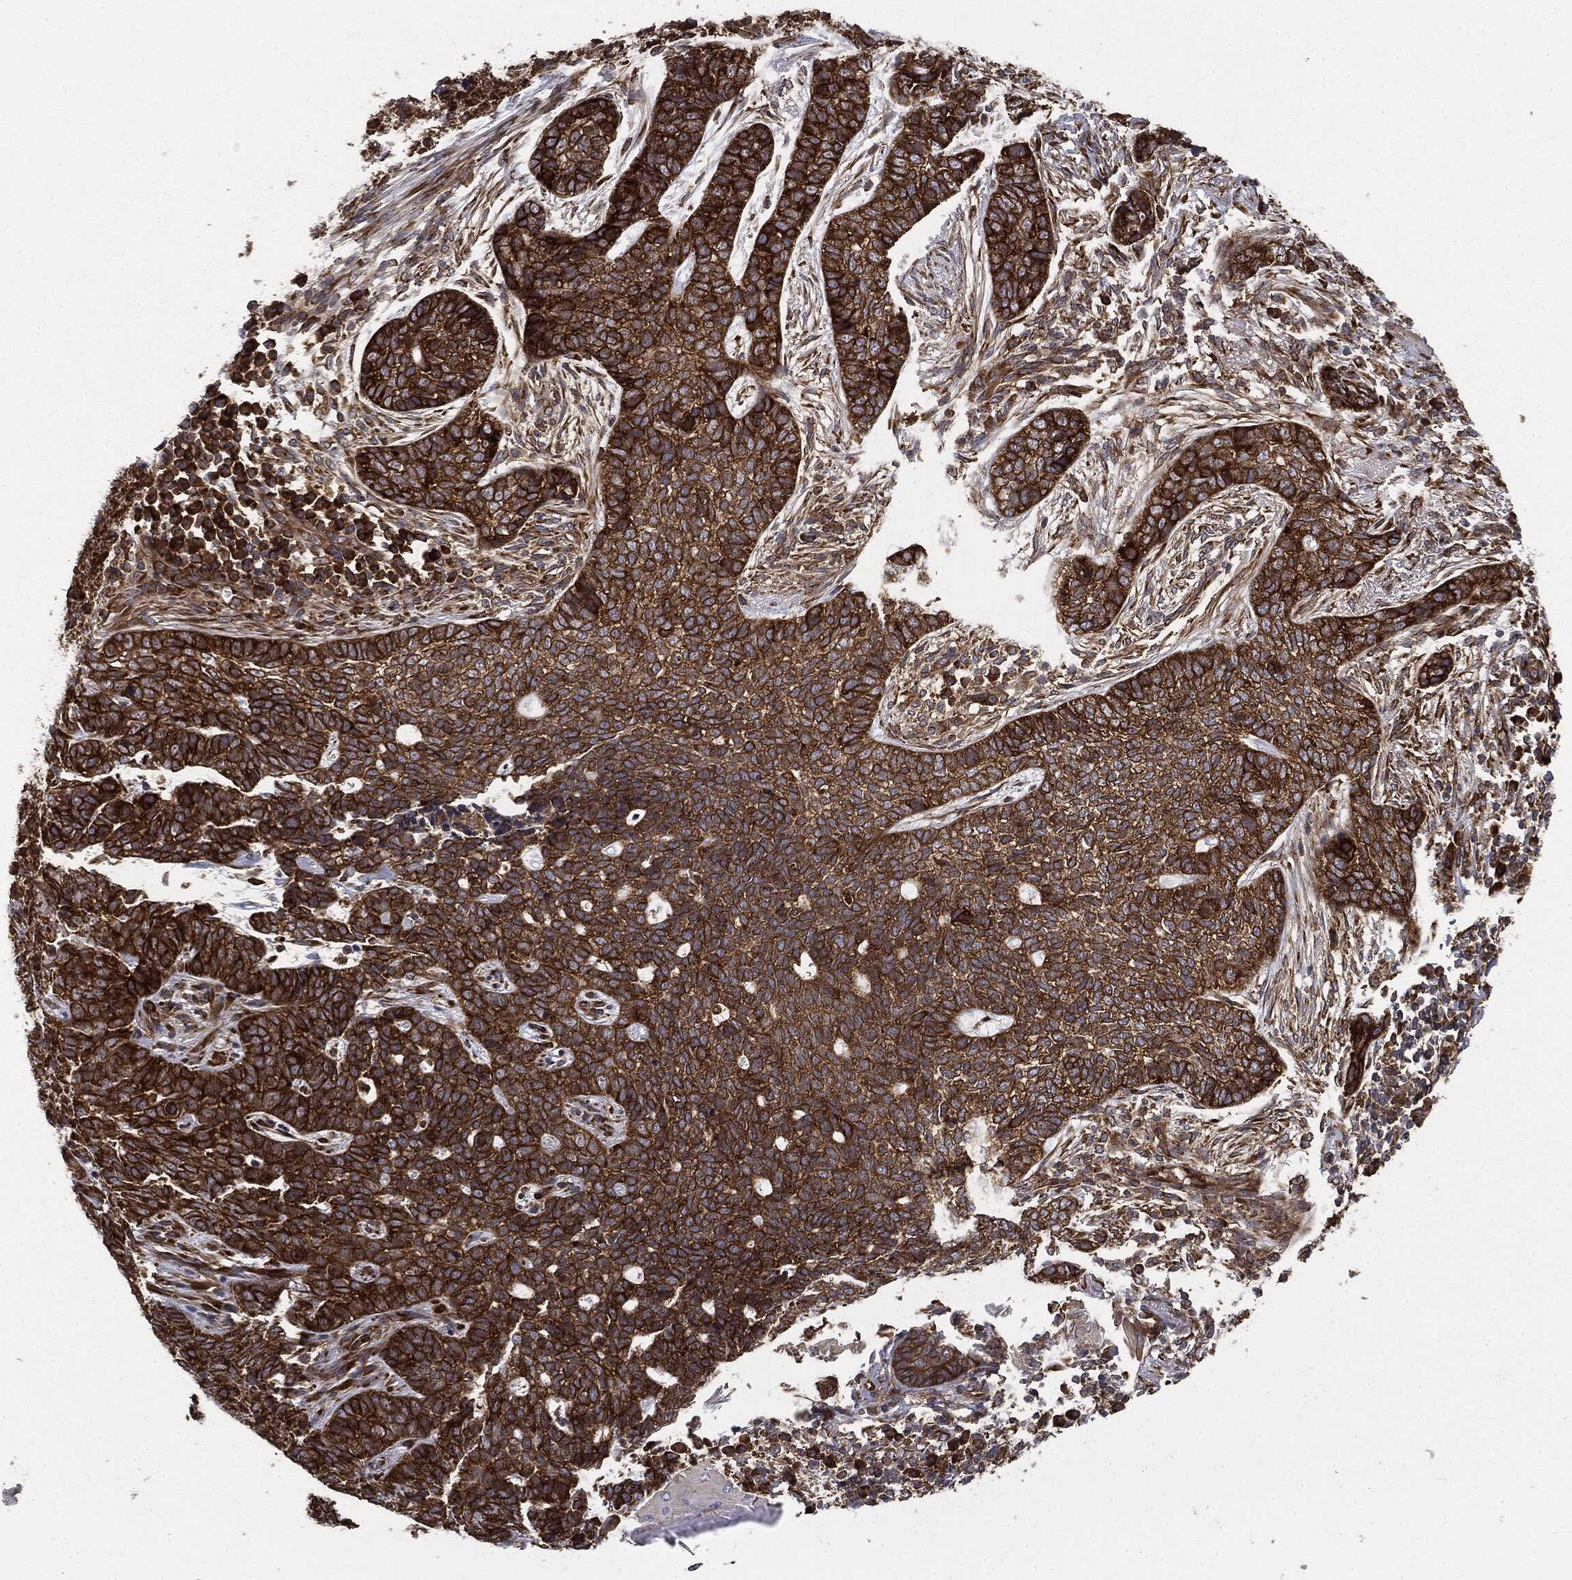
{"staining": {"intensity": "strong", "quantity": ">75%", "location": "cytoplasmic/membranous"}, "tissue": "skin cancer", "cell_type": "Tumor cells", "image_type": "cancer", "snomed": [{"axis": "morphology", "description": "Squamous cell carcinoma, NOS"}, {"axis": "topography", "description": "Skin"}], "caption": "There is high levels of strong cytoplasmic/membranous positivity in tumor cells of skin cancer, as demonstrated by immunohistochemical staining (brown color).", "gene": "EIF2AK2", "patient": {"sex": "male", "age": 88}}